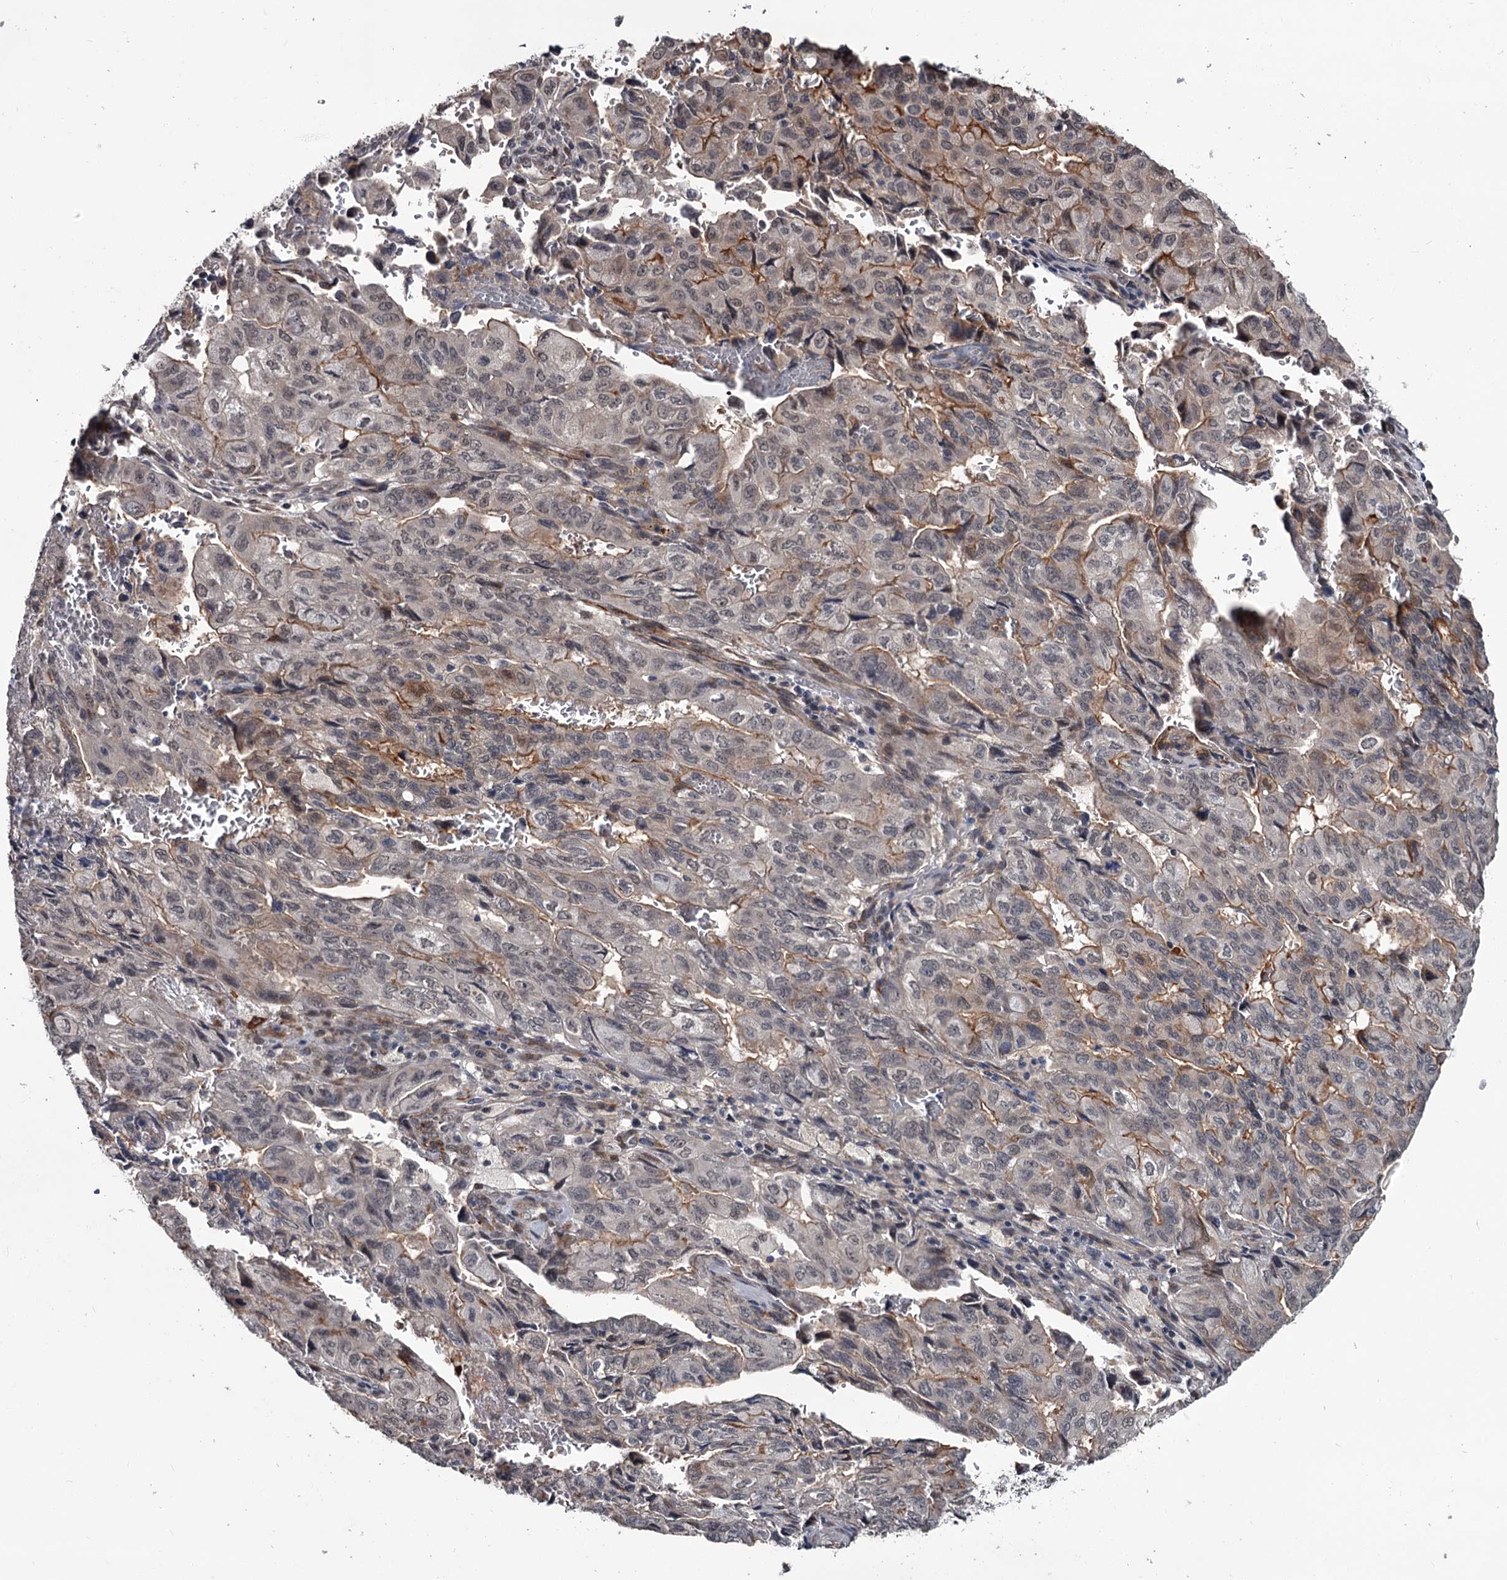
{"staining": {"intensity": "moderate", "quantity": "<25%", "location": "cytoplasmic/membranous,nuclear"}, "tissue": "pancreatic cancer", "cell_type": "Tumor cells", "image_type": "cancer", "snomed": [{"axis": "morphology", "description": "Adenocarcinoma, NOS"}, {"axis": "topography", "description": "Pancreas"}], "caption": "This histopathology image demonstrates adenocarcinoma (pancreatic) stained with IHC to label a protein in brown. The cytoplasmic/membranous and nuclear of tumor cells show moderate positivity for the protein. Nuclei are counter-stained blue.", "gene": "PRPF40B", "patient": {"sex": "male", "age": 59}}